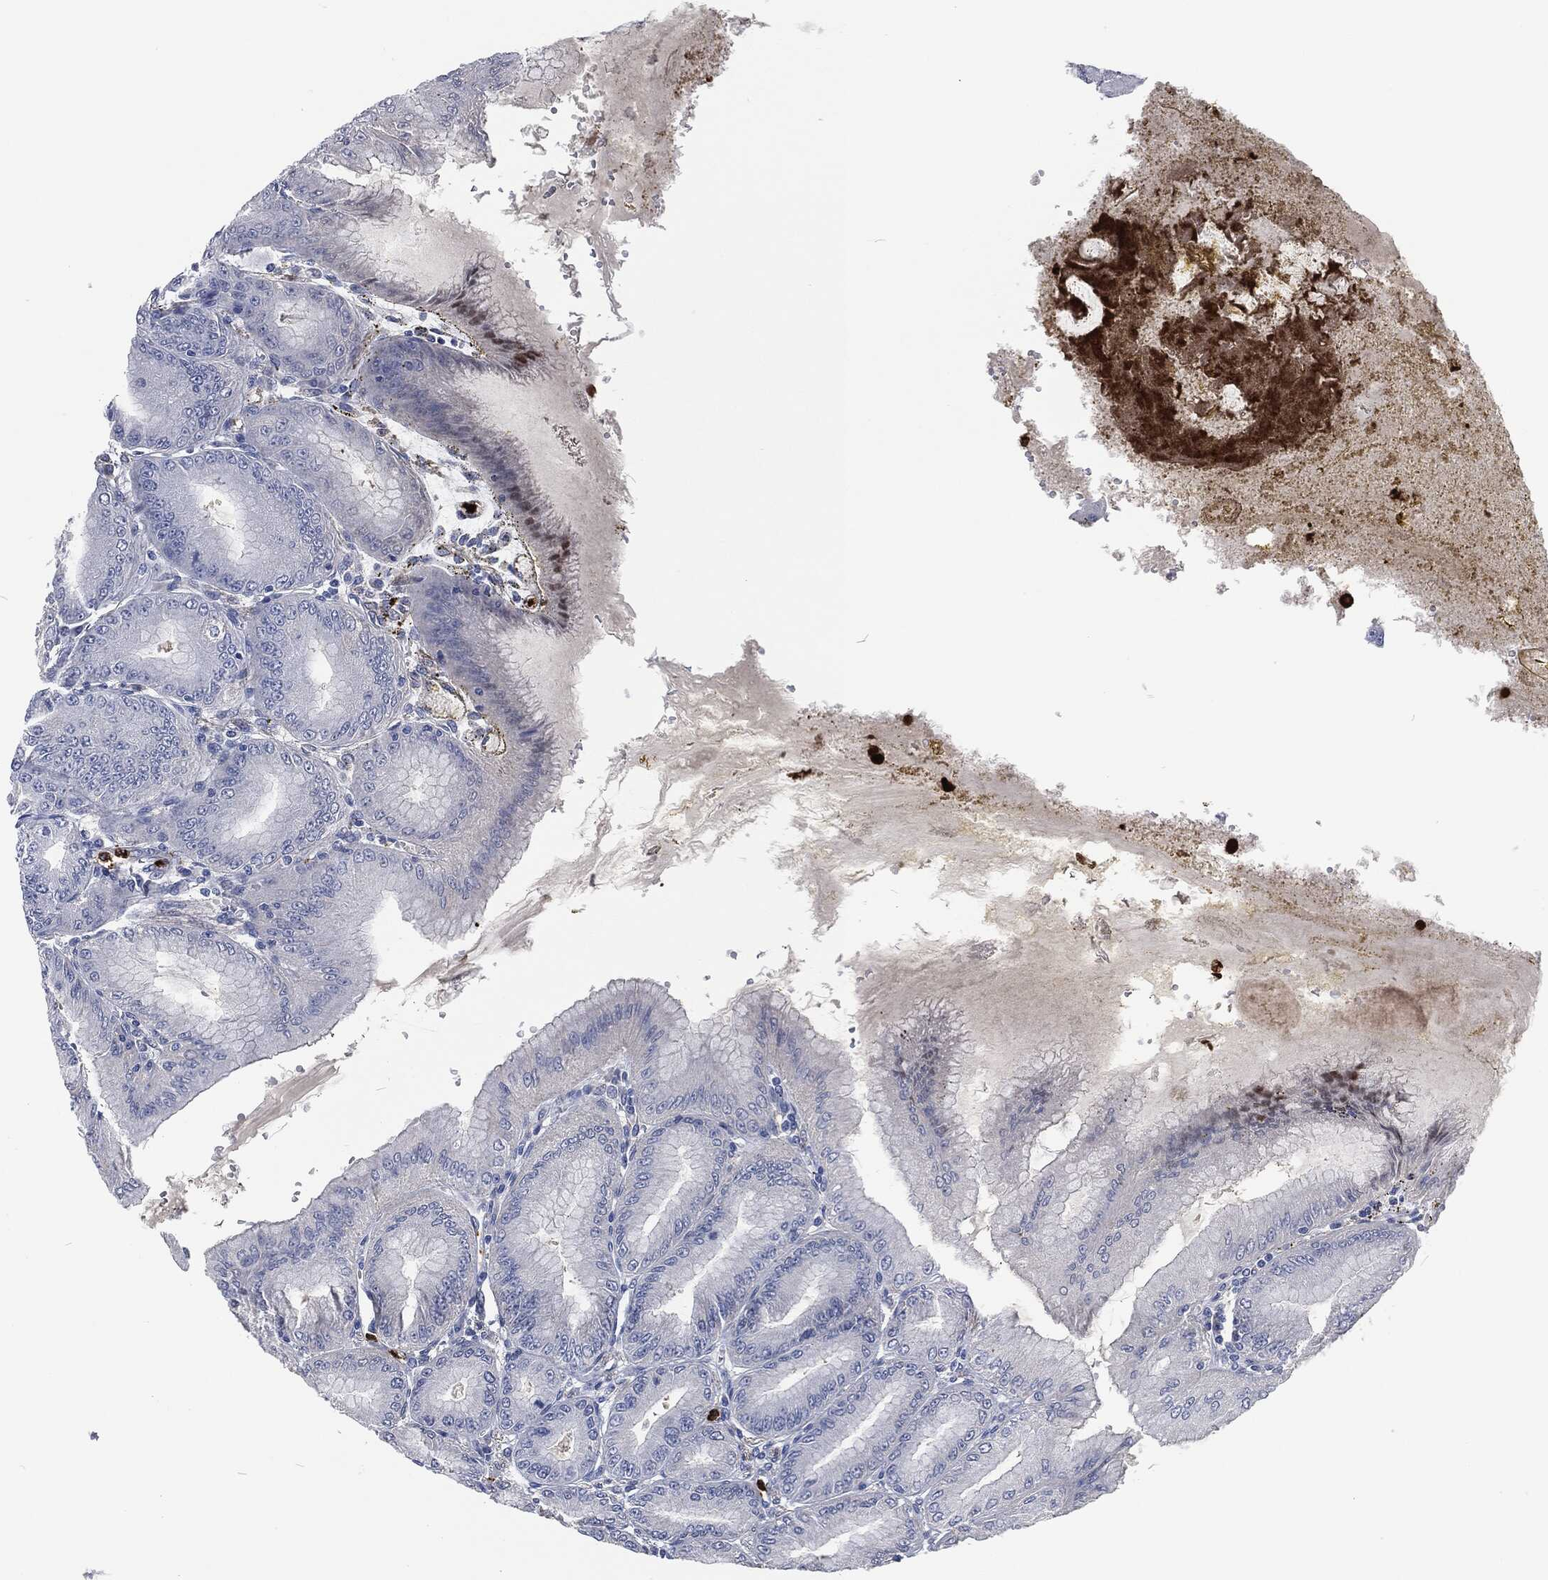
{"staining": {"intensity": "negative", "quantity": "none", "location": "none"}, "tissue": "stomach", "cell_type": "Glandular cells", "image_type": "normal", "snomed": [{"axis": "morphology", "description": "Normal tissue, NOS"}, {"axis": "topography", "description": "Stomach"}], "caption": "DAB (3,3'-diaminobenzidine) immunohistochemical staining of unremarkable human stomach shows no significant staining in glandular cells. (Stains: DAB (3,3'-diaminobenzidine) immunohistochemistry (IHC) with hematoxylin counter stain, Microscopy: brightfield microscopy at high magnification).", "gene": "MPO", "patient": {"sex": "male", "age": 71}}